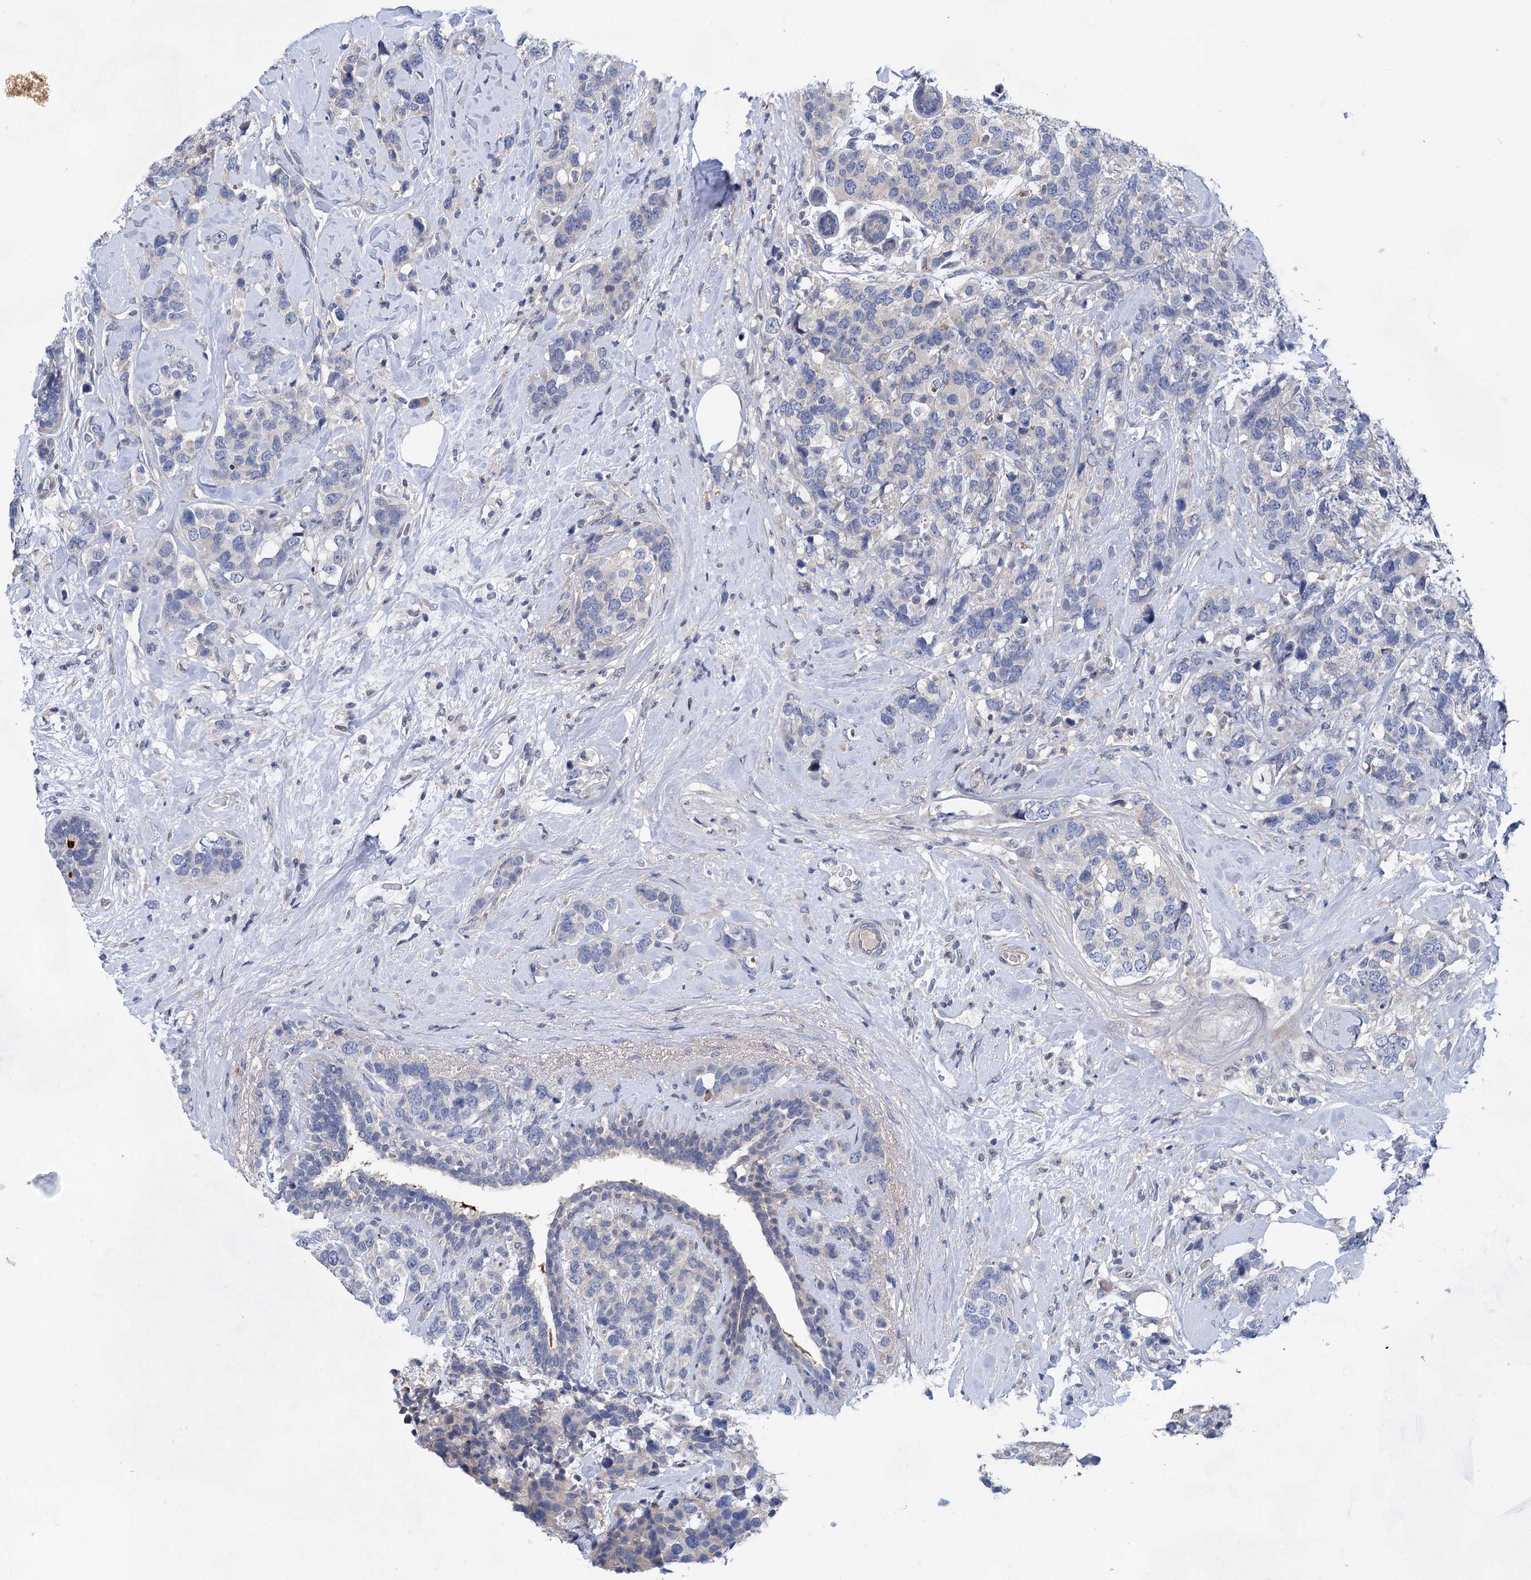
{"staining": {"intensity": "negative", "quantity": "none", "location": "none"}, "tissue": "breast cancer", "cell_type": "Tumor cells", "image_type": "cancer", "snomed": [{"axis": "morphology", "description": "Lobular carcinoma"}, {"axis": "topography", "description": "Breast"}], "caption": "Histopathology image shows no protein expression in tumor cells of lobular carcinoma (breast) tissue.", "gene": "MORN3", "patient": {"sex": "female", "age": 59}}